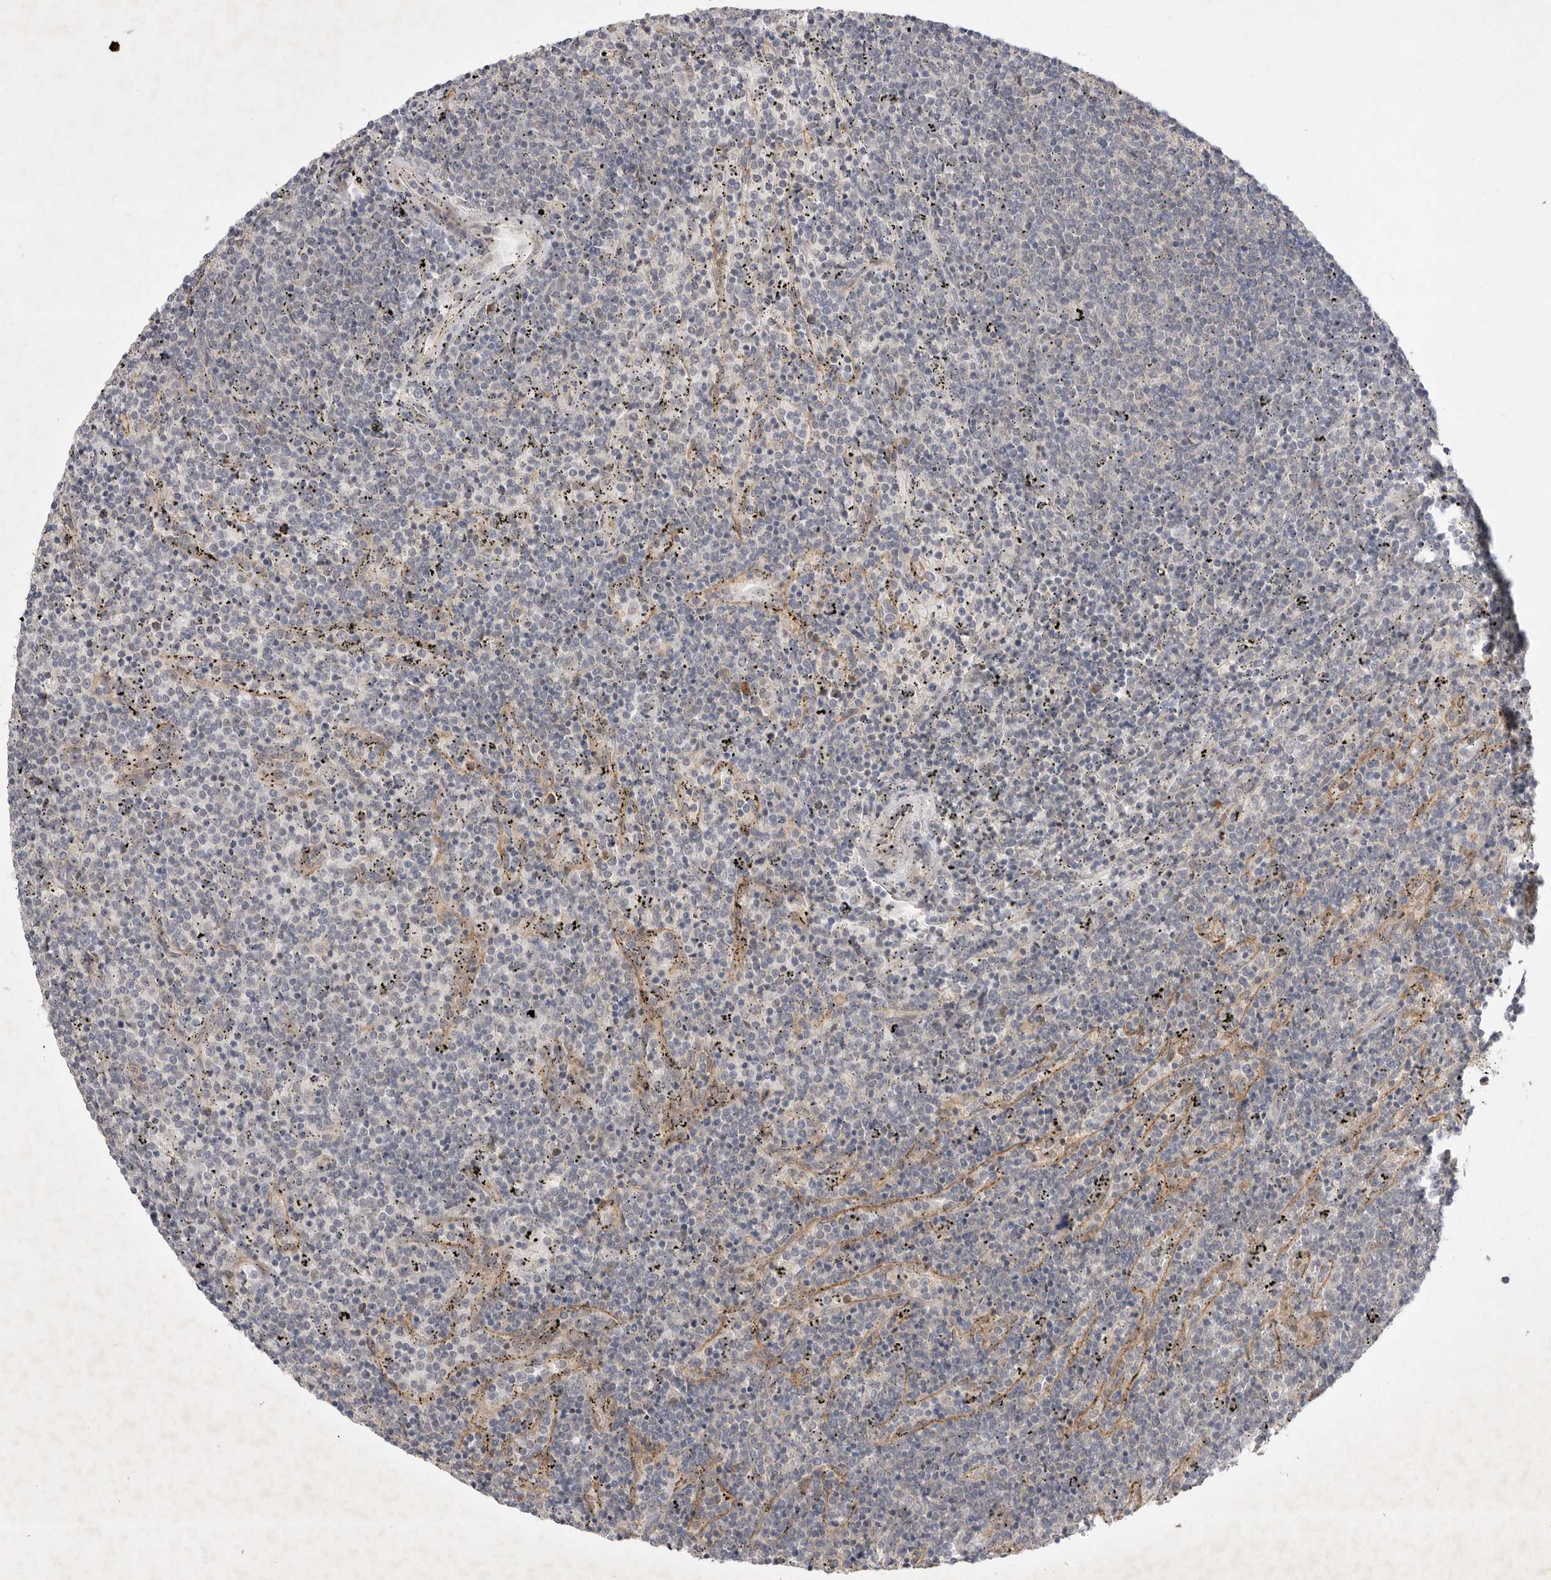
{"staining": {"intensity": "negative", "quantity": "none", "location": "none"}, "tissue": "lymphoma", "cell_type": "Tumor cells", "image_type": "cancer", "snomed": [{"axis": "morphology", "description": "Malignant lymphoma, non-Hodgkin's type, Low grade"}, {"axis": "topography", "description": "Spleen"}], "caption": "A micrograph of human malignant lymphoma, non-Hodgkin's type (low-grade) is negative for staining in tumor cells.", "gene": "PTPDC1", "patient": {"sex": "female", "age": 50}}